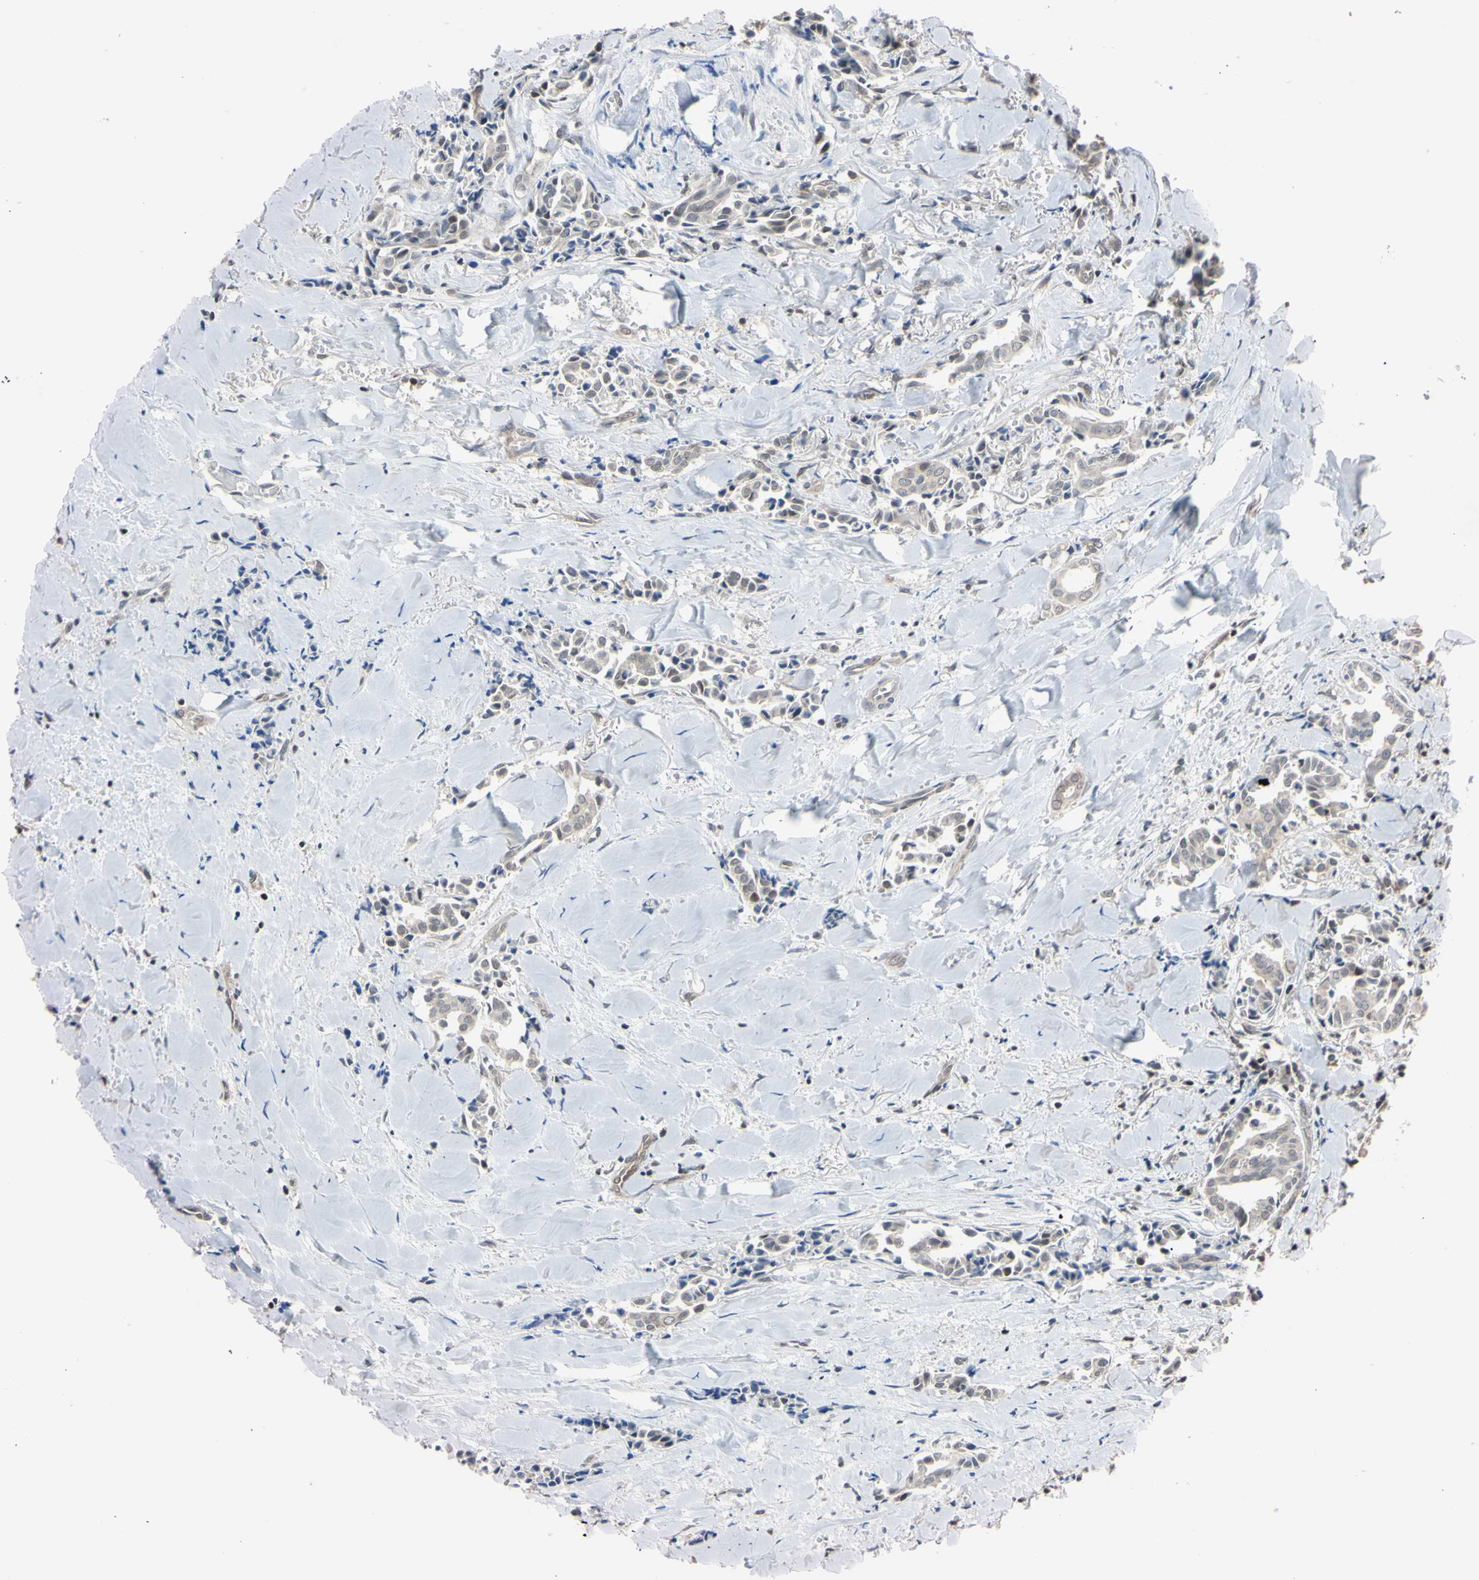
{"staining": {"intensity": "negative", "quantity": "none", "location": "none"}, "tissue": "head and neck cancer", "cell_type": "Tumor cells", "image_type": "cancer", "snomed": [{"axis": "morphology", "description": "Adenocarcinoma, NOS"}, {"axis": "topography", "description": "Salivary gland"}, {"axis": "topography", "description": "Head-Neck"}], "caption": "Head and neck adenocarcinoma was stained to show a protein in brown. There is no significant expression in tumor cells.", "gene": "UBE2I", "patient": {"sex": "female", "age": 59}}